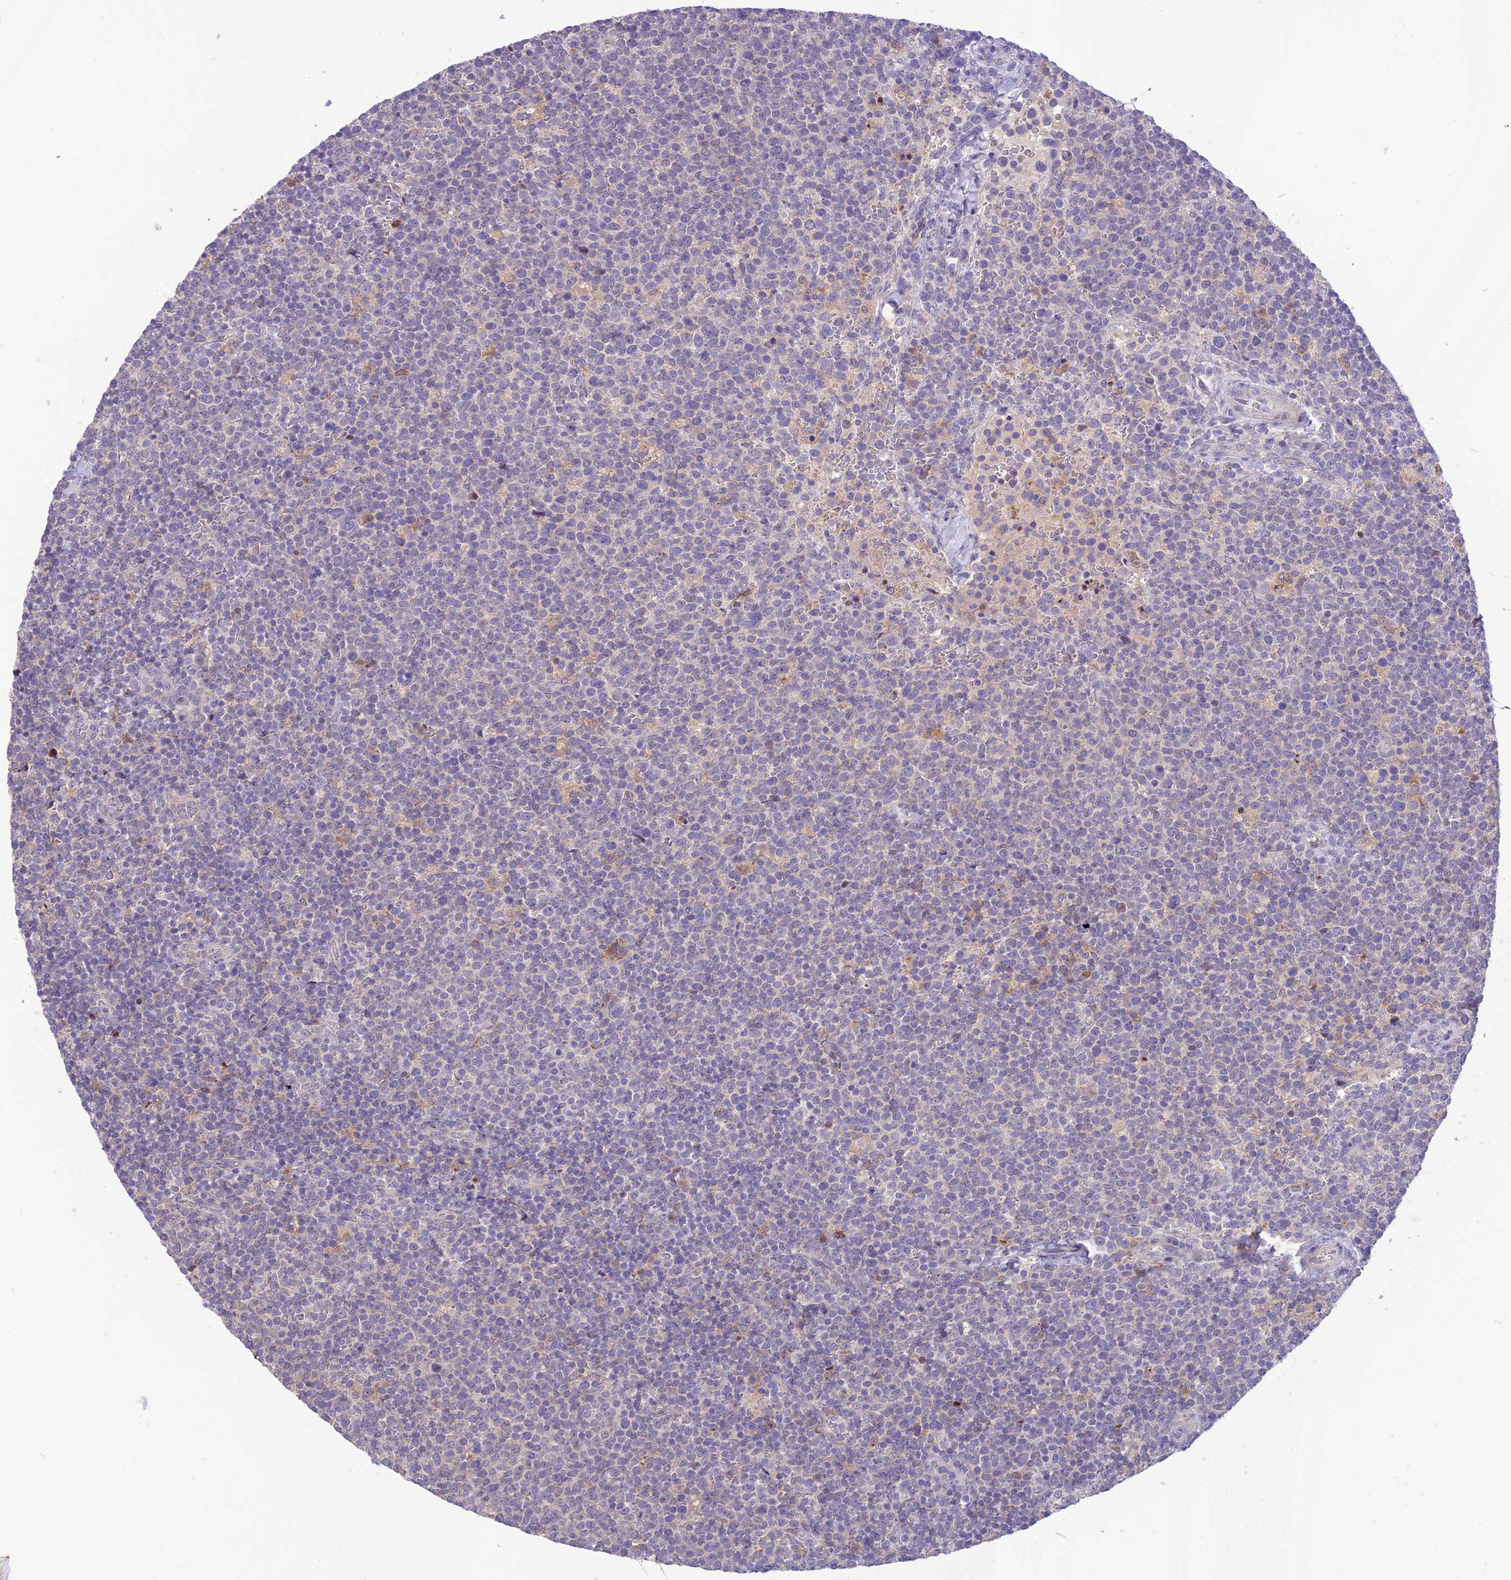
{"staining": {"intensity": "negative", "quantity": "none", "location": "none"}, "tissue": "lymphoma", "cell_type": "Tumor cells", "image_type": "cancer", "snomed": [{"axis": "morphology", "description": "Malignant lymphoma, non-Hodgkin's type, High grade"}, {"axis": "topography", "description": "Lymph node"}], "caption": "This photomicrograph is of high-grade malignant lymphoma, non-Hodgkin's type stained with immunohistochemistry to label a protein in brown with the nuclei are counter-stained blue. There is no positivity in tumor cells. (Brightfield microscopy of DAB IHC at high magnification).", "gene": "ITGAE", "patient": {"sex": "male", "age": 61}}